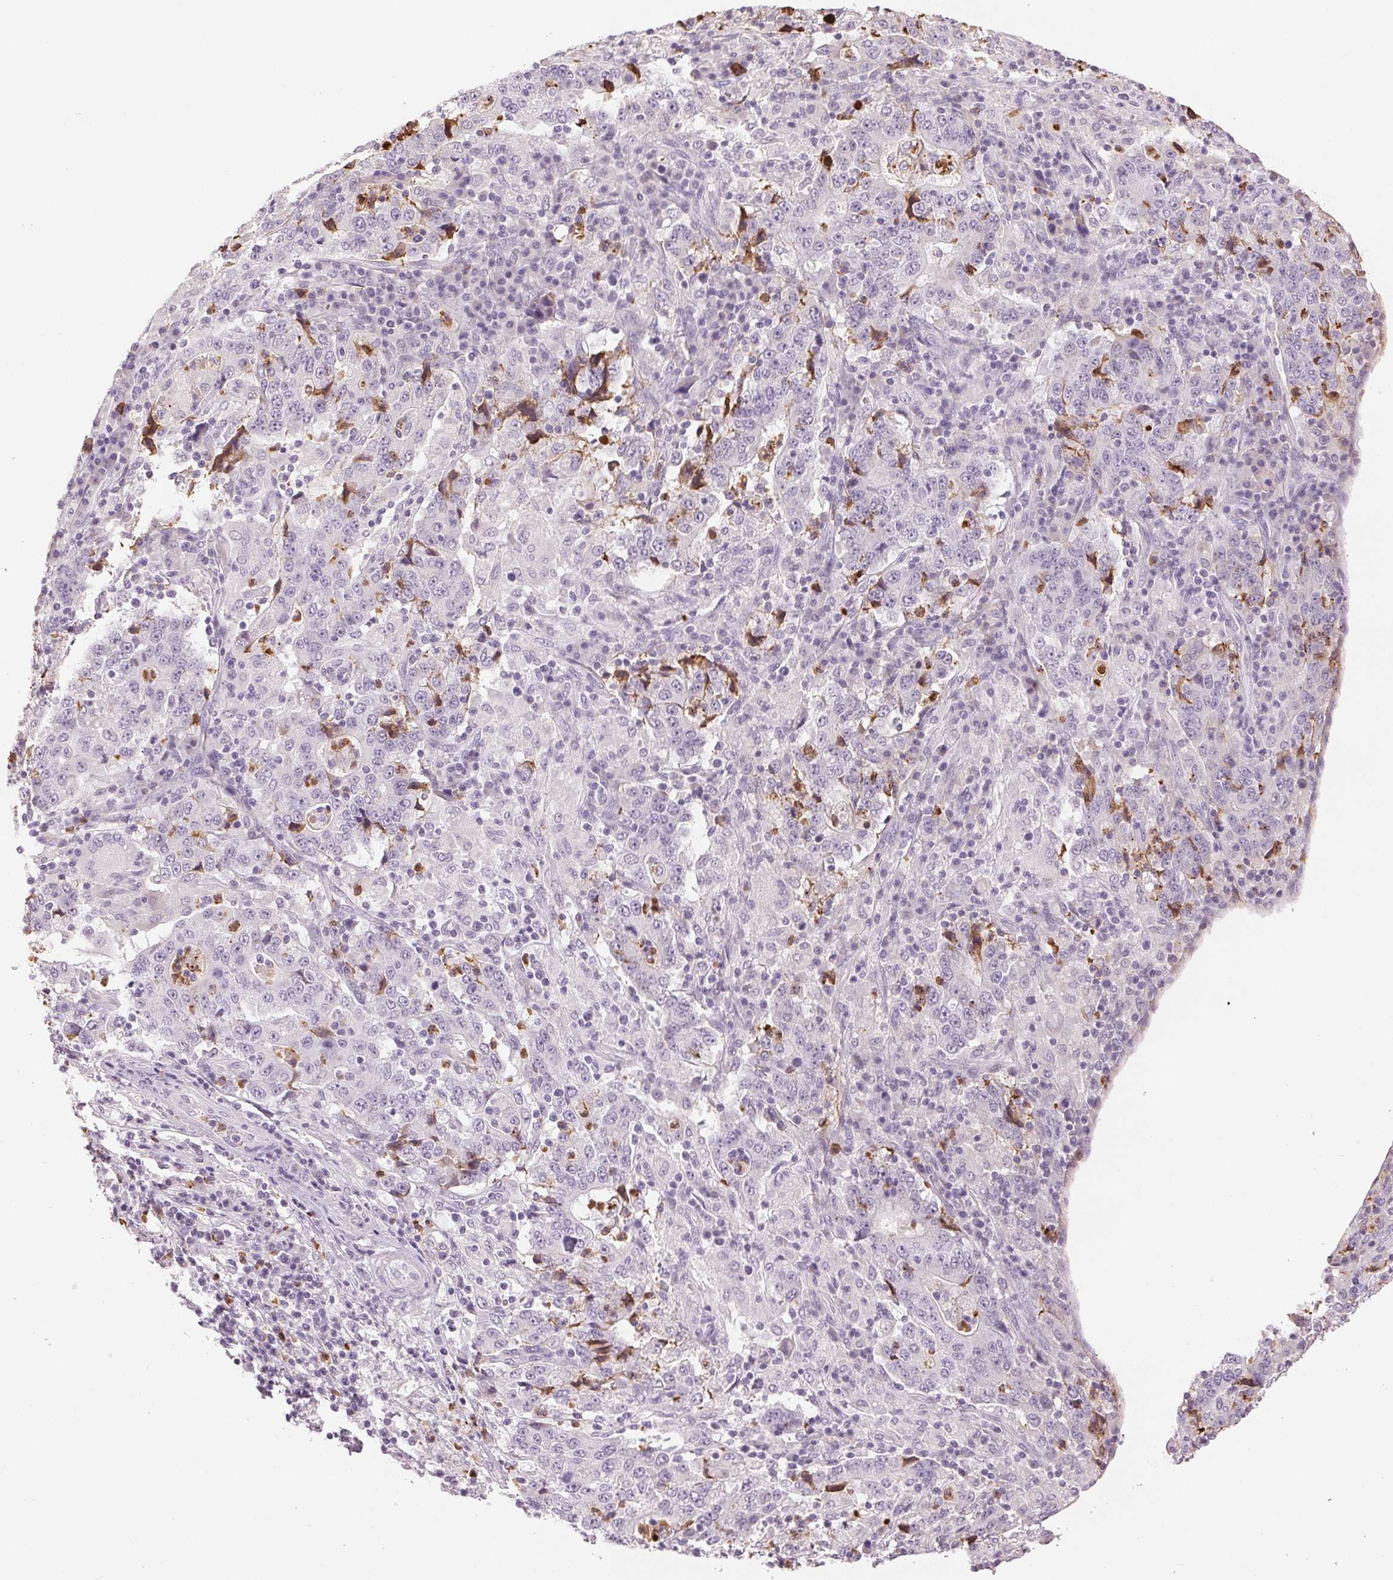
{"staining": {"intensity": "negative", "quantity": "none", "location": "none"}, "tissue": "stomach cancer", "cell_type": "Tumor cells", "image_type": "cancer", "snomed": [{"axis": "morphology", "description": "Normal tissue, NOS"}, {"axis": "morphology", "description": "Adenocarcinoma, NOS"}, {"axis": "topography", "description": "Stomach, upper"}, {"axis": "topography", "description": "Stomach"}], "caption": "This histopathology image is of adenocarcinoma (stomach) stained with immunohistochemistry (IHC) to label a protein in brown with the nuclei are counter-stained blue. There is no positivity in tumor cells.", "gene": "LTF", "patient": {"sex": "male", "age": 59}}